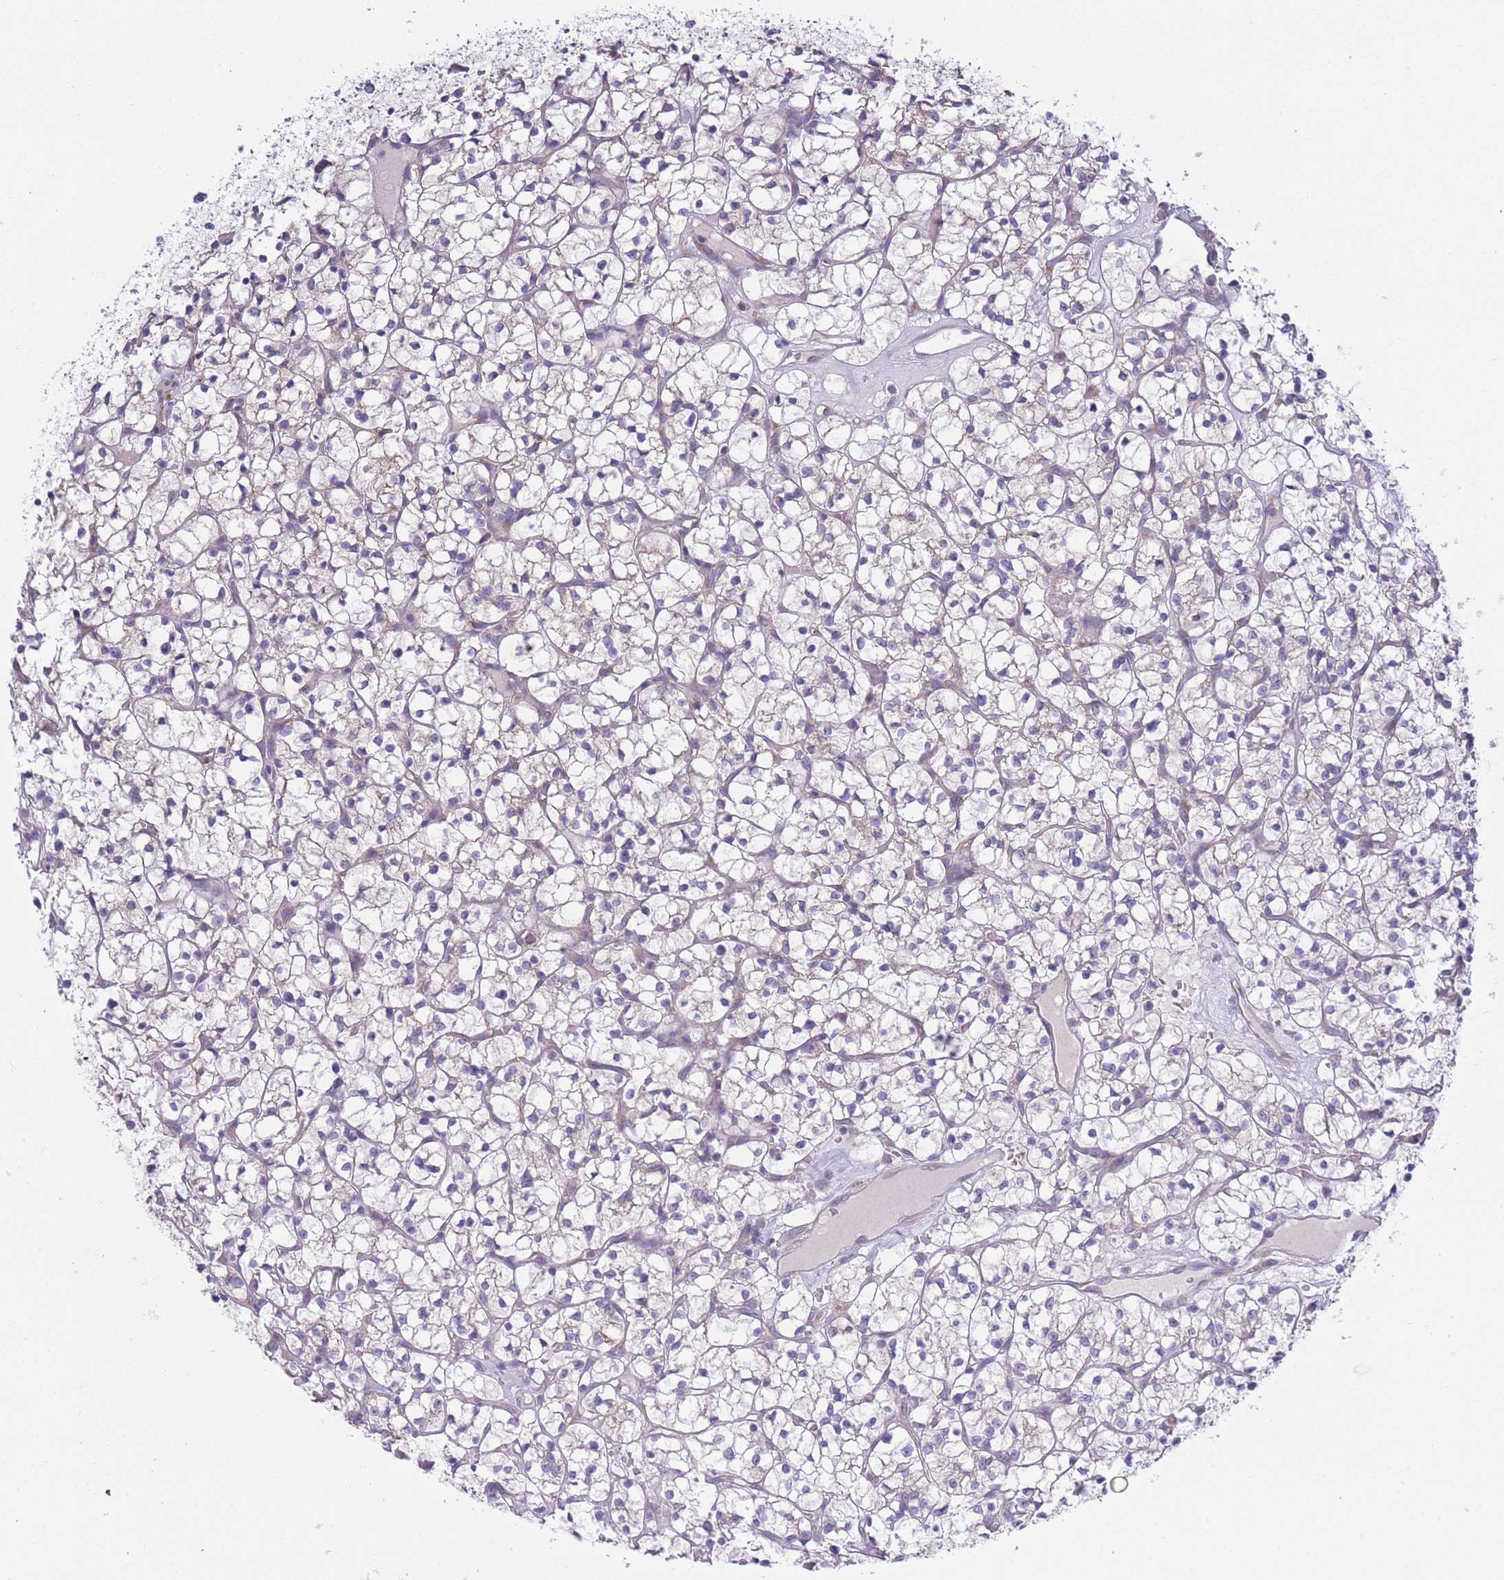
{"staining": {"intensity": "negative", "quantity": "none", "location": "none"}, "tissue": "renal cancer", "cell_type": "Tumor cells", "image_type": "cancer", "snomed": [{"axis": "morphology", "description": "Adenocarcinoma, NOS"}, {"axis": "topography", "description": "Kidney"}], "caption": "This is an immunohistochemistry histopathology image of renal adenocarcinoma. There is no expression in tumor cells.", "gene": "COPG2", "patient": {"sex": "female", "age": 64}}